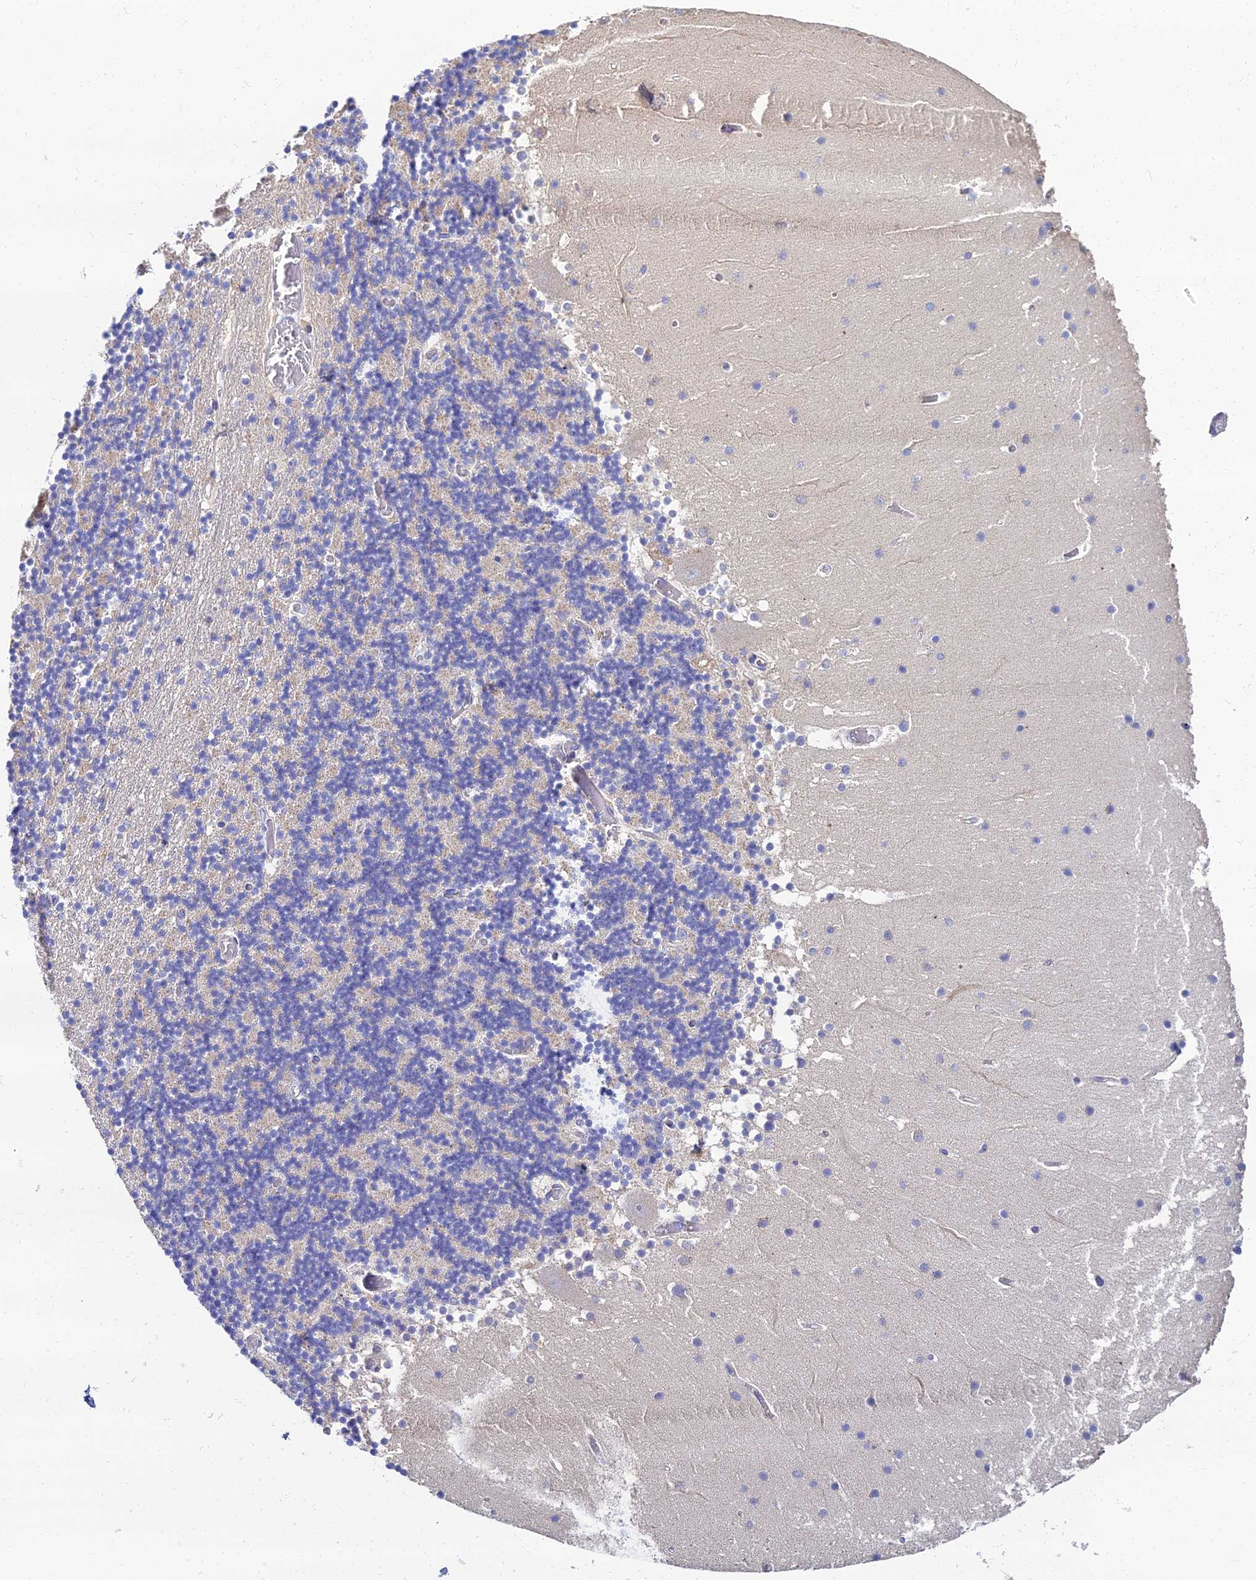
{"staining": {"intensity": "weak", "quantity": "25%-75%", "location": "cytoplasmic/membranous"}, "tissue": "cerebellum", "cell_type": "Cells in granular layer", "image_type": "normal", "snomed": [{"axis": "morphology", "description": "Normal tissue, NOS"}, {"axis": "topography", "description": "Cerebellum"}], "caption": "High-magnification brightfield microscopy of normal cerebellum stained with DAB (brown) and counterstained with hematoxylin (blue). cells in granular layer exhibit weak cytoplasmic/membranous staining is identified in about25%-75% of cells.", "gene": "NPY", "patient": {"sex": "female", "age": 28}}